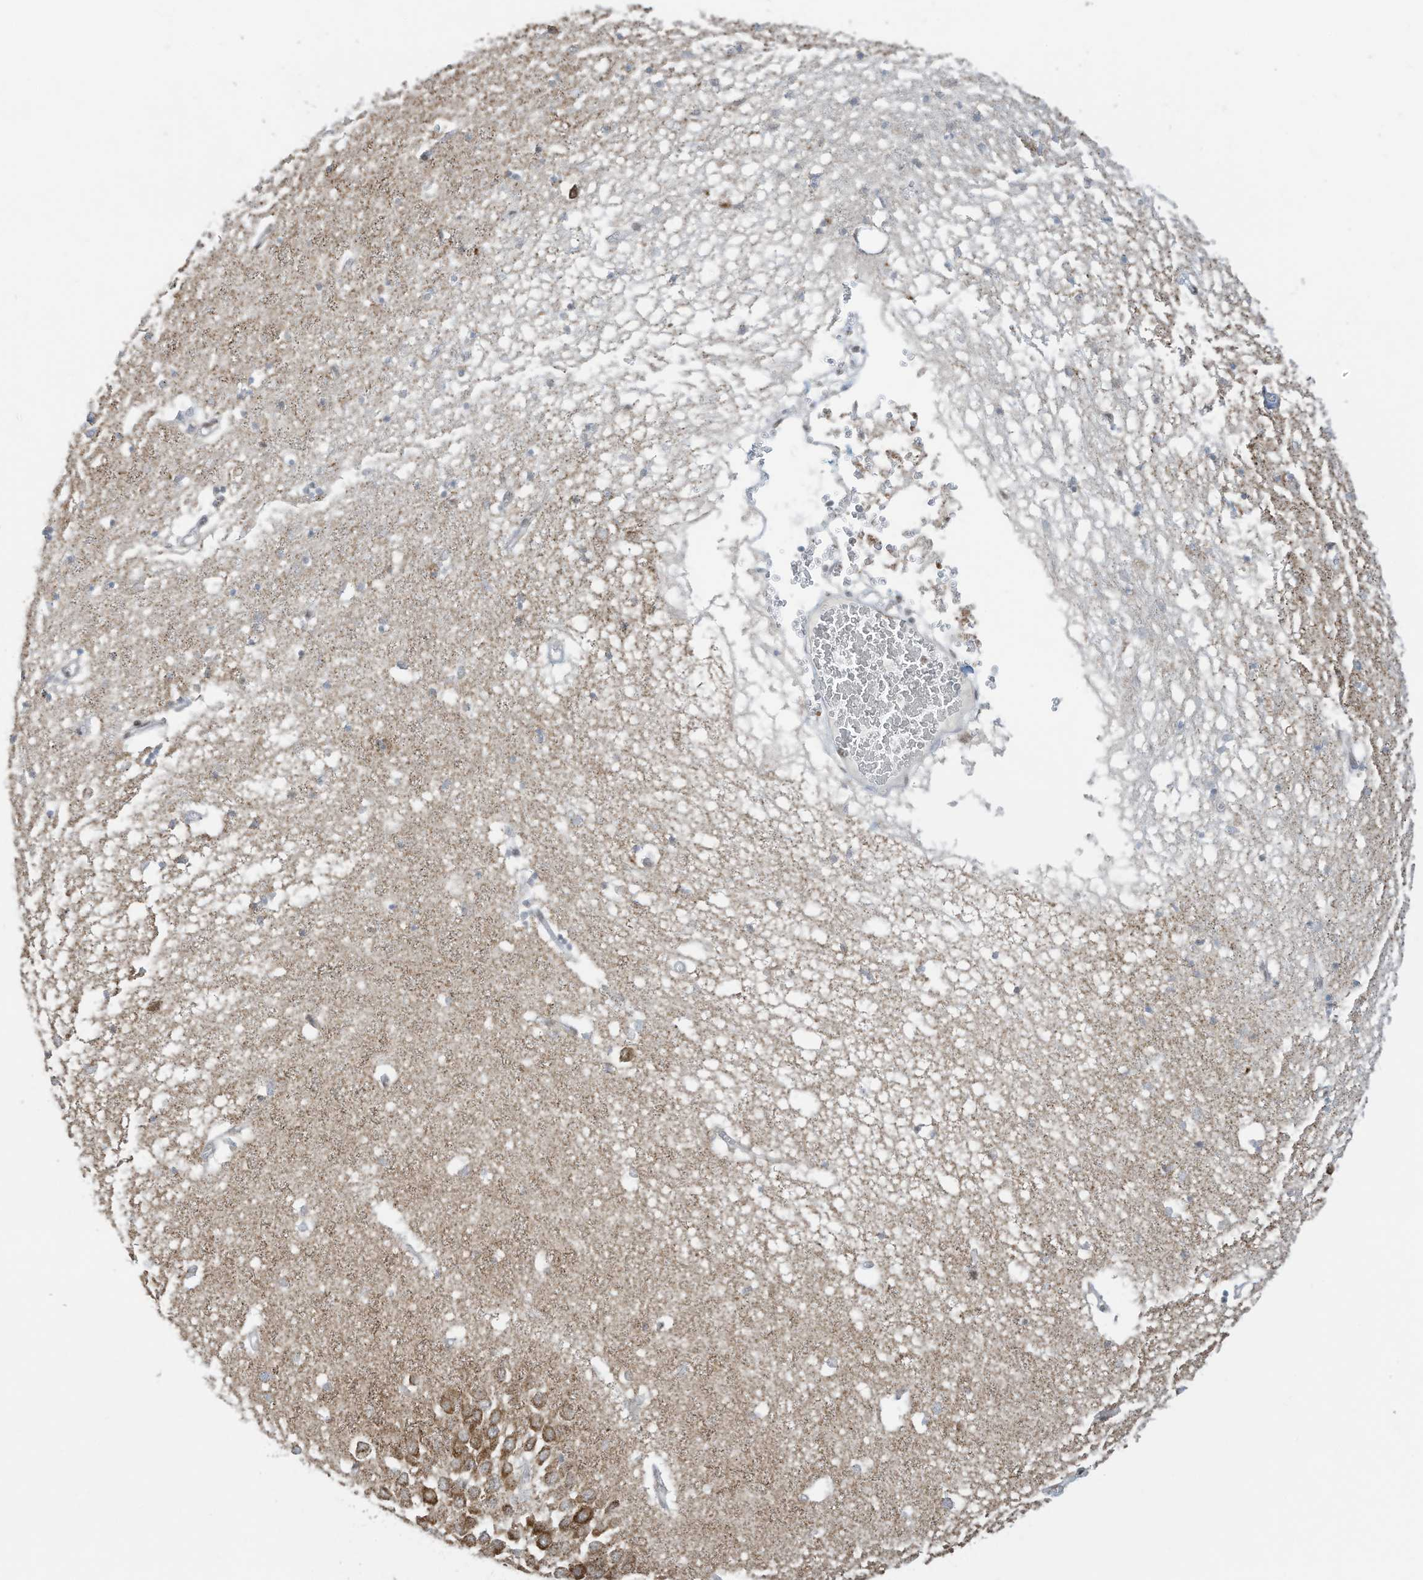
{"staining": {"intensity": "negative", "quantity": "none", "location": "none"}, "tissue": "hippocampus", "cell_type": "Glial cells", "image_type": "normal", "snomed": [{"axis": "morphology", "description": "Normal tissue, NOS"}, {"axis": "topography", "description": "Hippocampus"}], "caption": "This histopathology image is of unremarkable hippocampus stained with immunohistochemistry to label a protein in brown with the nuclei are counter-stained blue. There is no expression in glial cells.", "gene": "ECT2L", "patient": {"sex": "male", "age": 70}}